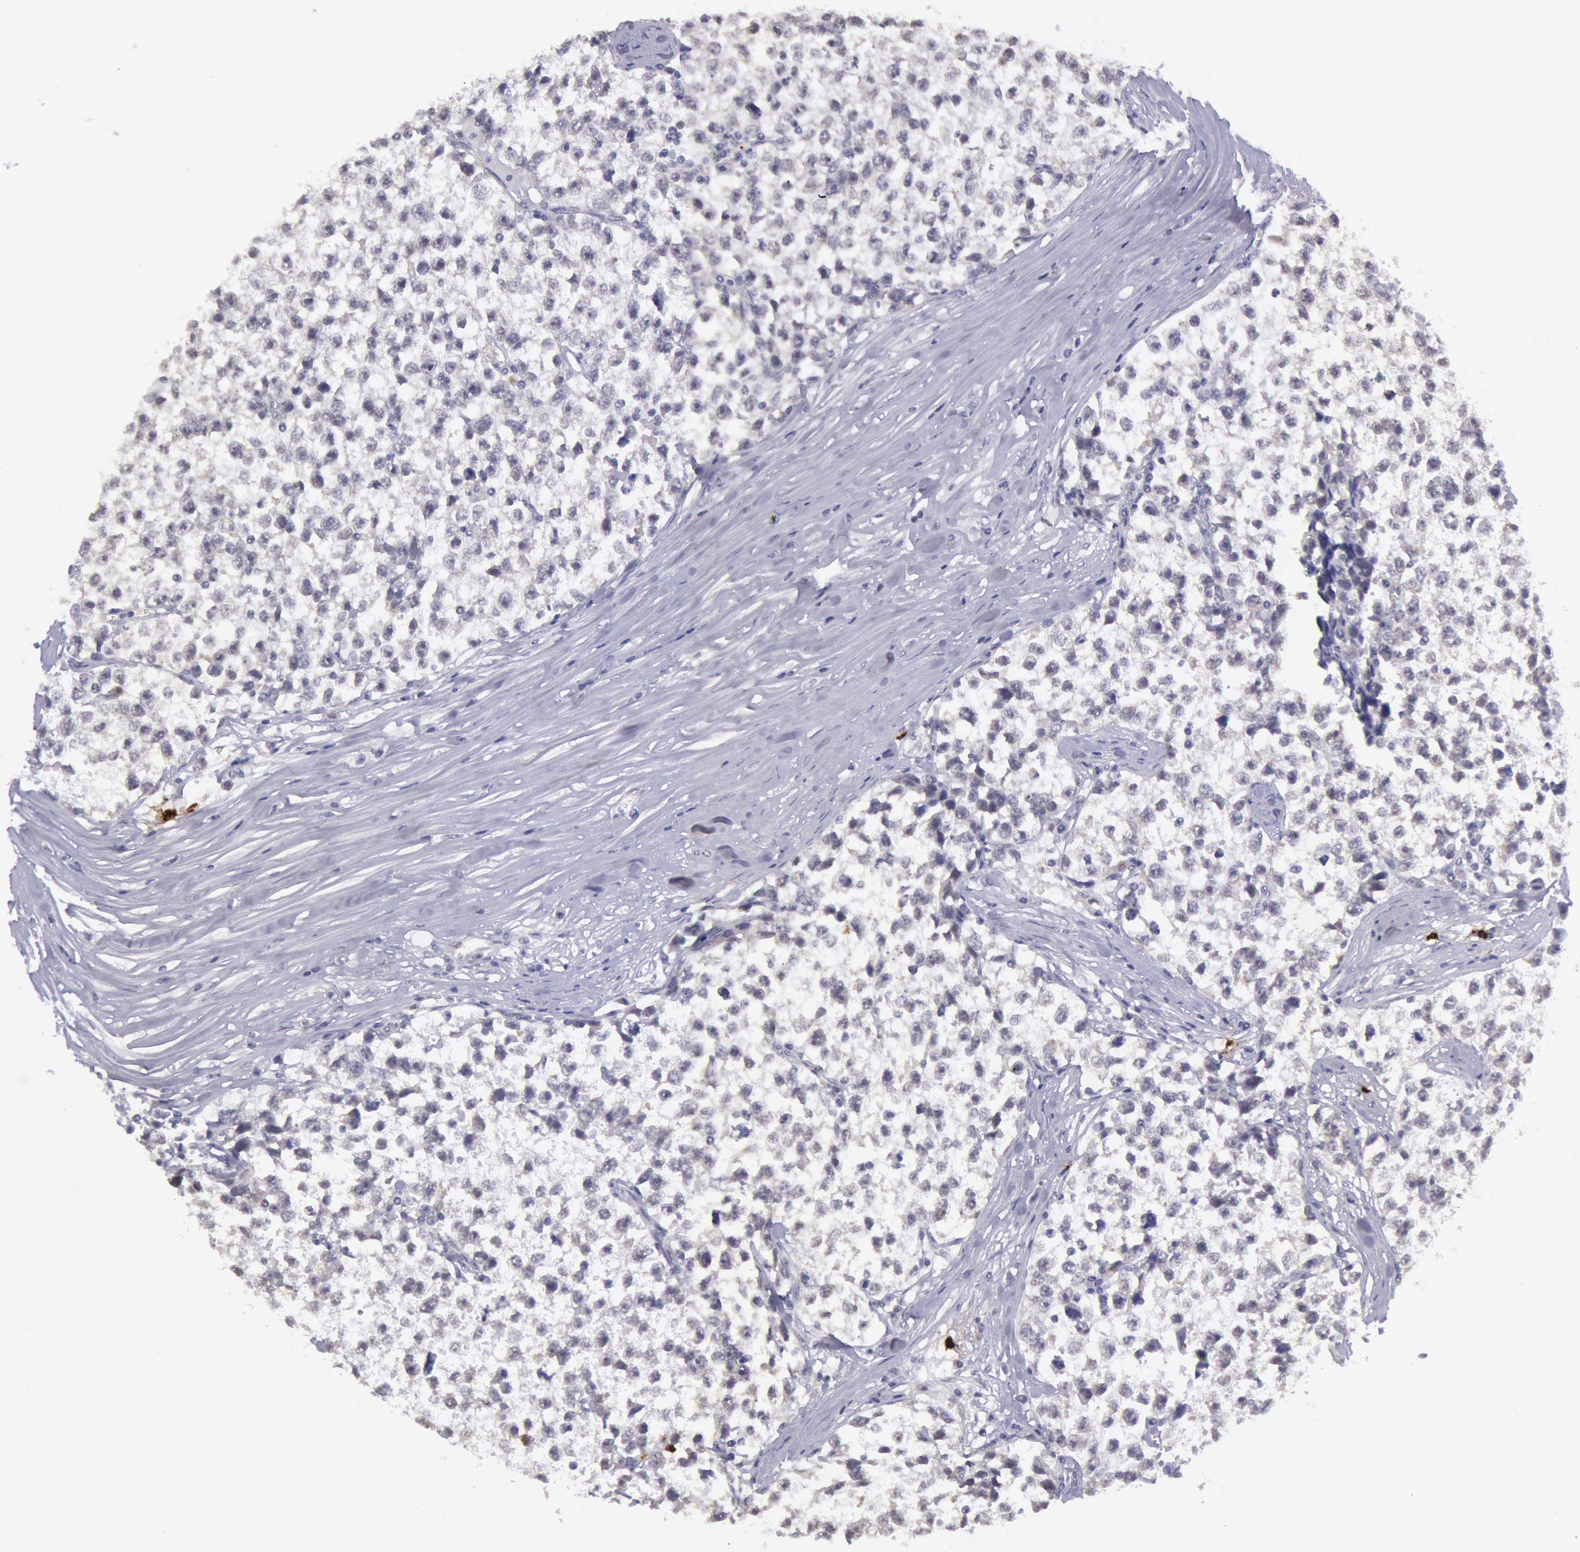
{"staining": {"intensity": "negative", "quantity": "none", "location": "none"}, "tissue": "testis cancer", "cell_type": "Tumor cells", "image_type": "cancer", "snomed": [{"axis": "morphology", "description": "Seminoma, NOS"}, {"axis": "morphology", "description": "Carcinoma, Embryonal, NOS"}, {"axis": "topography", "description": "Testis"}], "caption": "Testis cancer (embryonal carcinoma) stained for a protein using immunohistochemistry (IHC) demonstrates no staining tumor cells.", "gene": "KDM6A", "patient": {"sex": "male", "age": 30}}